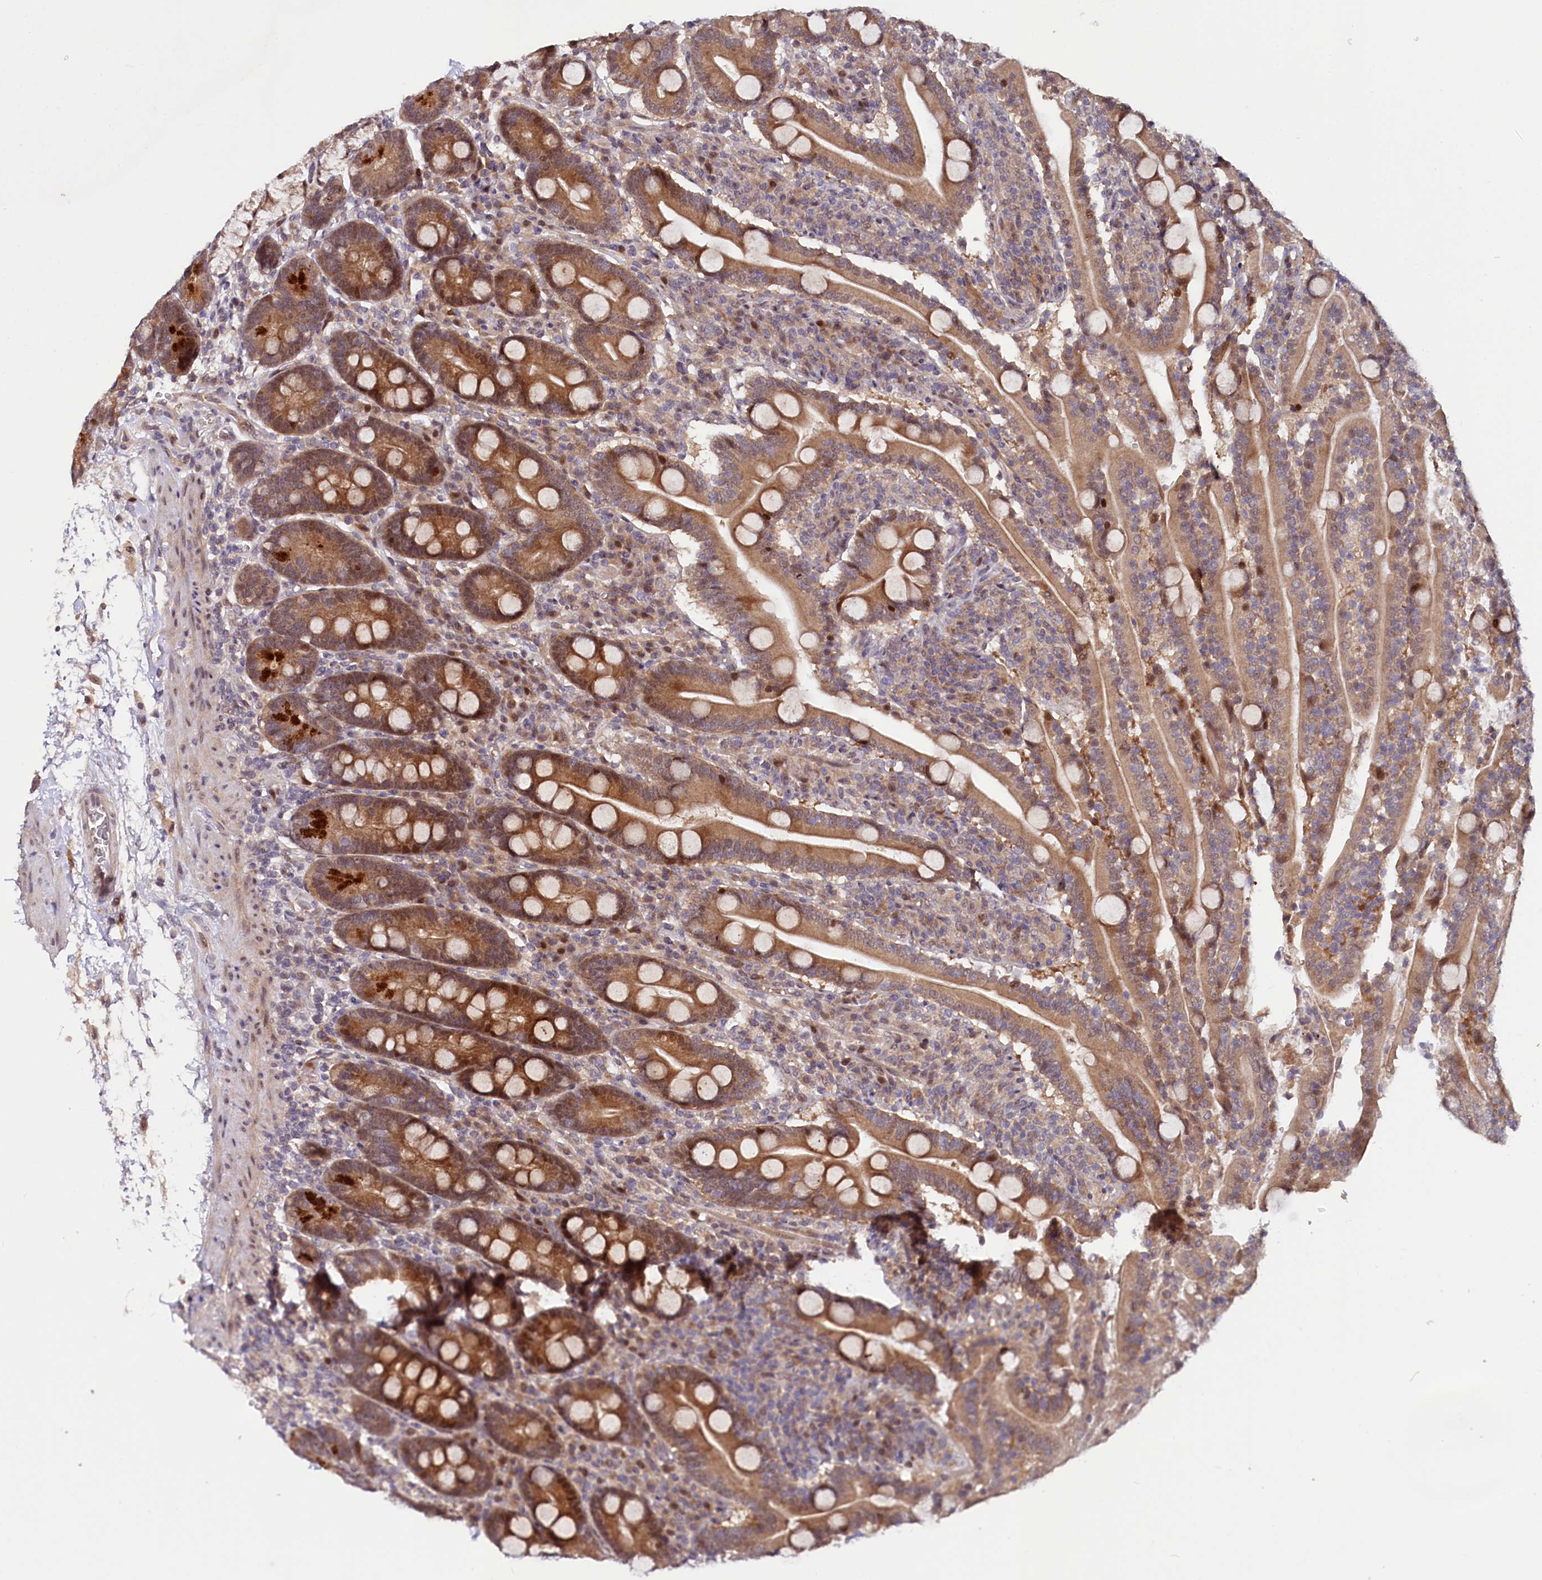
{"staining": {"intensity": "moderate", "quantity": ">75%", "location": "cytoplasmic/membranous"}, "tissue": "duodenum", "cell_type": "Glandular cells", "image_type": "normal", "snomed": [{"axis": "morphology", "description": "Normal tissue, NOS"}, {"axis": "topography", "description": "Duodenum"}], "caption": "High-power microscopy captured an IHC photomicrograph of normal duodenum, revealing moderate cytoplasmic/membranous expression in approximately >75% of glandular cells. (DAB (3,3'-diaminobenzidine) = brown stain, brightfield microscopy at high magnification).", "gene": "N4BP2L1", "patient": {"sex": "male", "age": 35}}